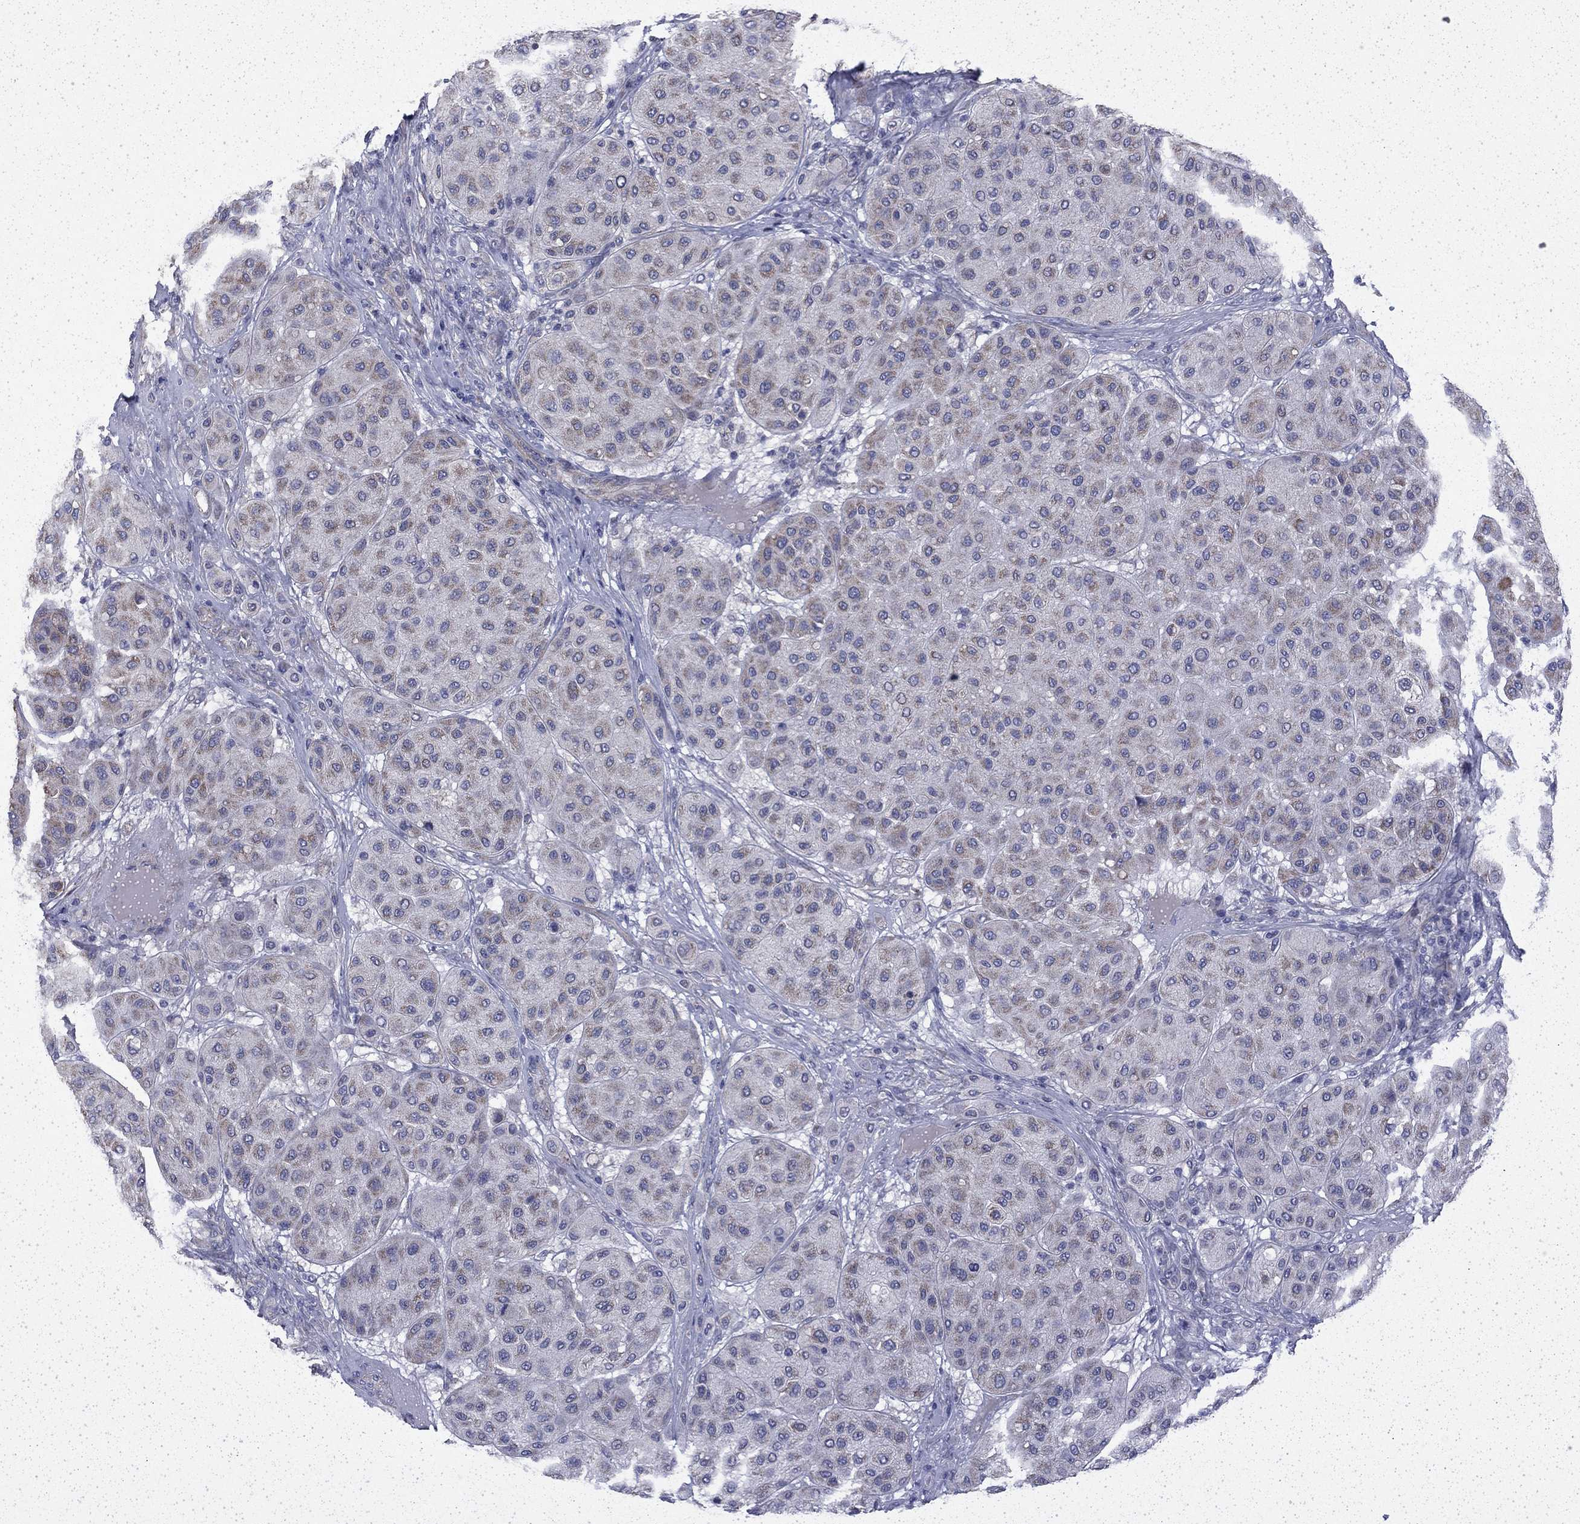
{"staining": {"intensity": "moderate", "quantity": "<25%", "location": "cytoplasmic/membranous"}, "tissue": "melanoma", "cell_type": "Tumor cells", "image_type": "cancer", "snomed": [{"axis": "morphology", "description": "Malignant melanoma, Metastatic site"}, {"axis": "topography", "description": "Smooth muscle"}], "caption": "There is low levels of moderate cytoplasmic/membranous staining in tumor cells of malignant melanoma (metastatic site), as demonstrated by immunohistochemical staining (brown color).", "gene": "DTNA", "patient": {"sex": "male", "age": 41}}